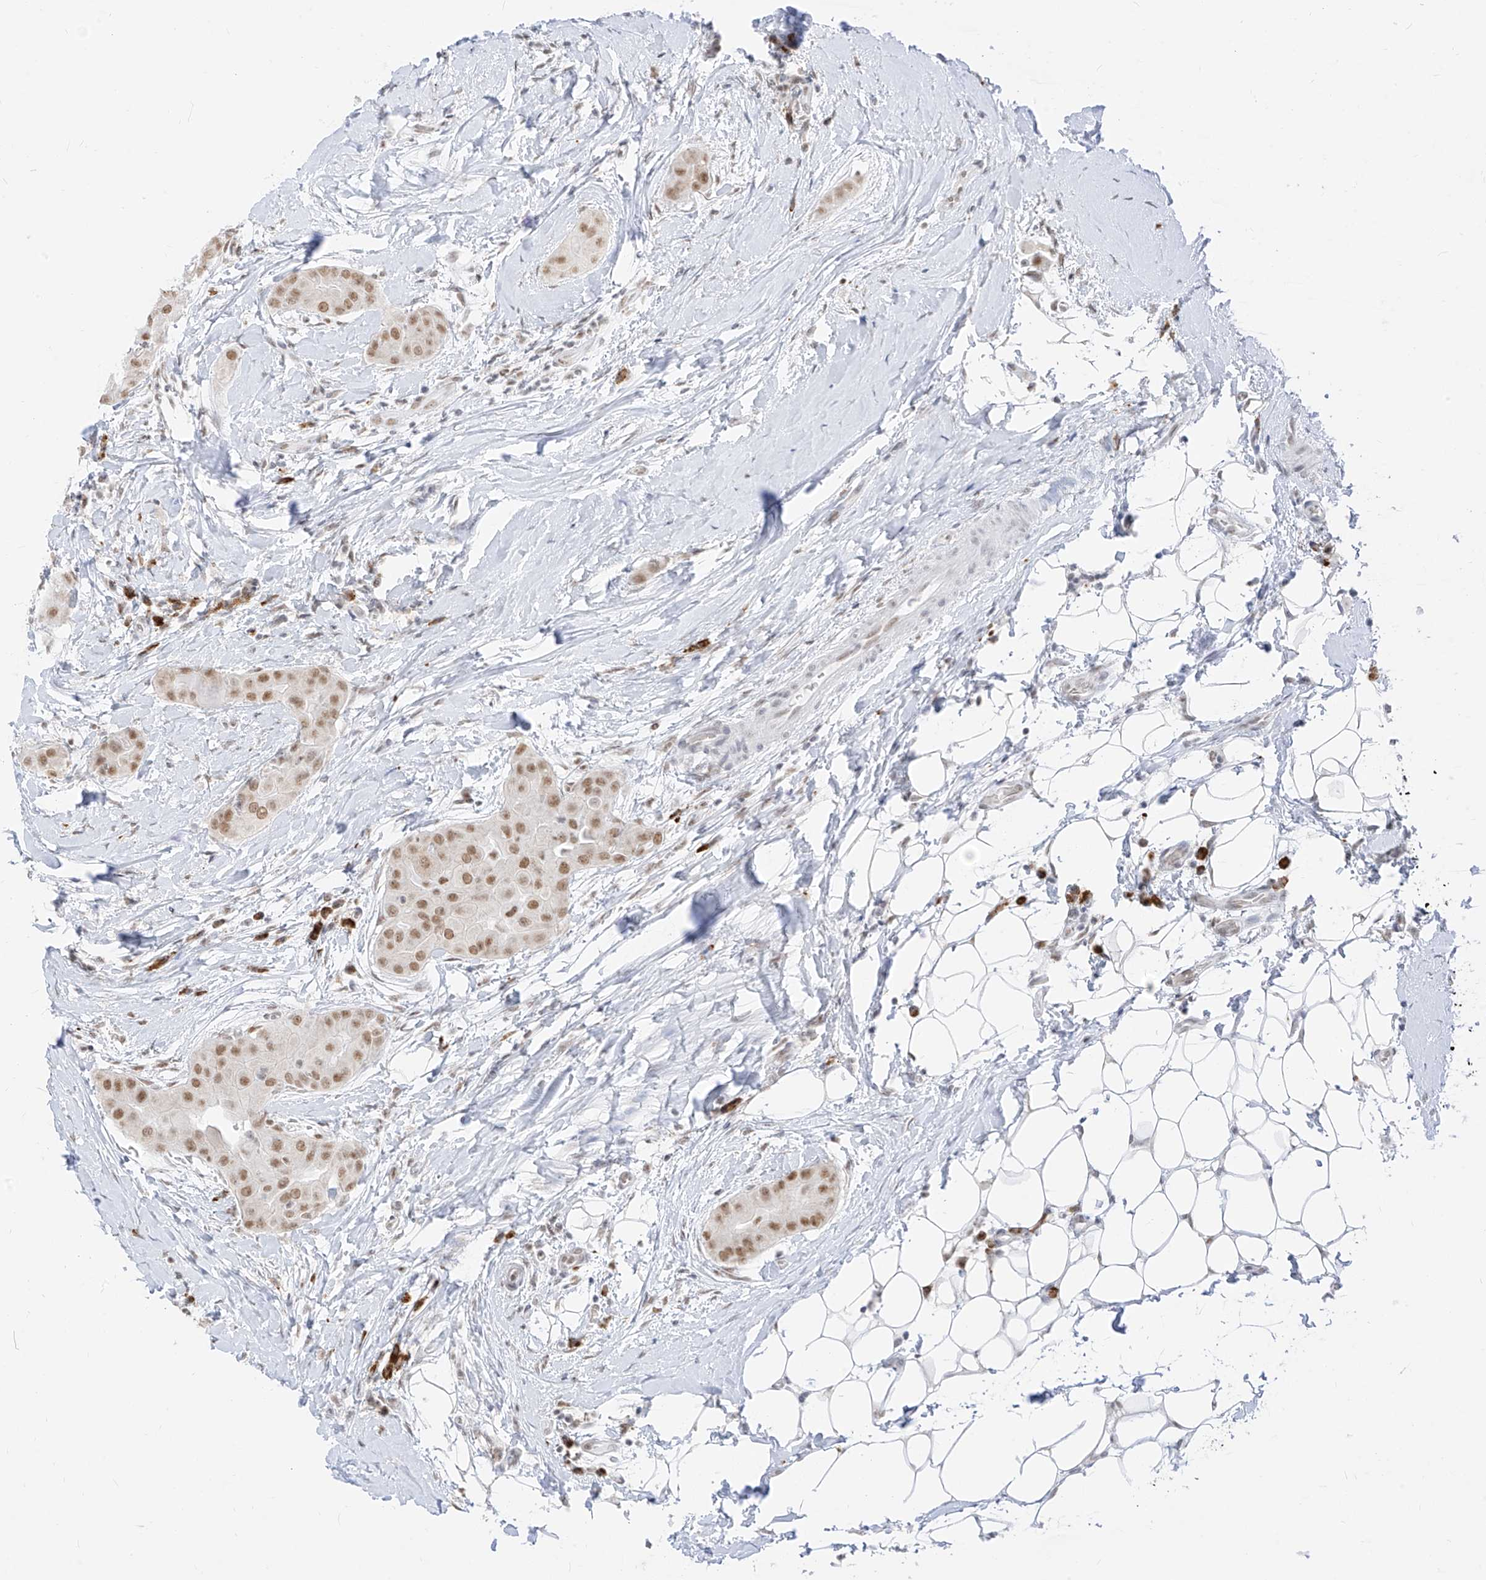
{"staining": {"intensity": "moderate", "quantity": ">75%", "location": "nuclear"}, "tissue": "thyroid cancer", "cell_type": "Tumor cells", "image_type": "cancer", "snomed": [{"axis": "morphology", "description": "Papillary adenocarcinoma, NOS"}, {"axis": "topography", "description": "Thyroid gland"}], "caption": "Immunohistochemical staining of human thyroid papillary adenocarcinoma demonstrates medium levels of moderate nuclear expression in approximately >75% of tumor cells.", "gene": "SUPT5H", "patient": {"sex": "male", "age": 33}}